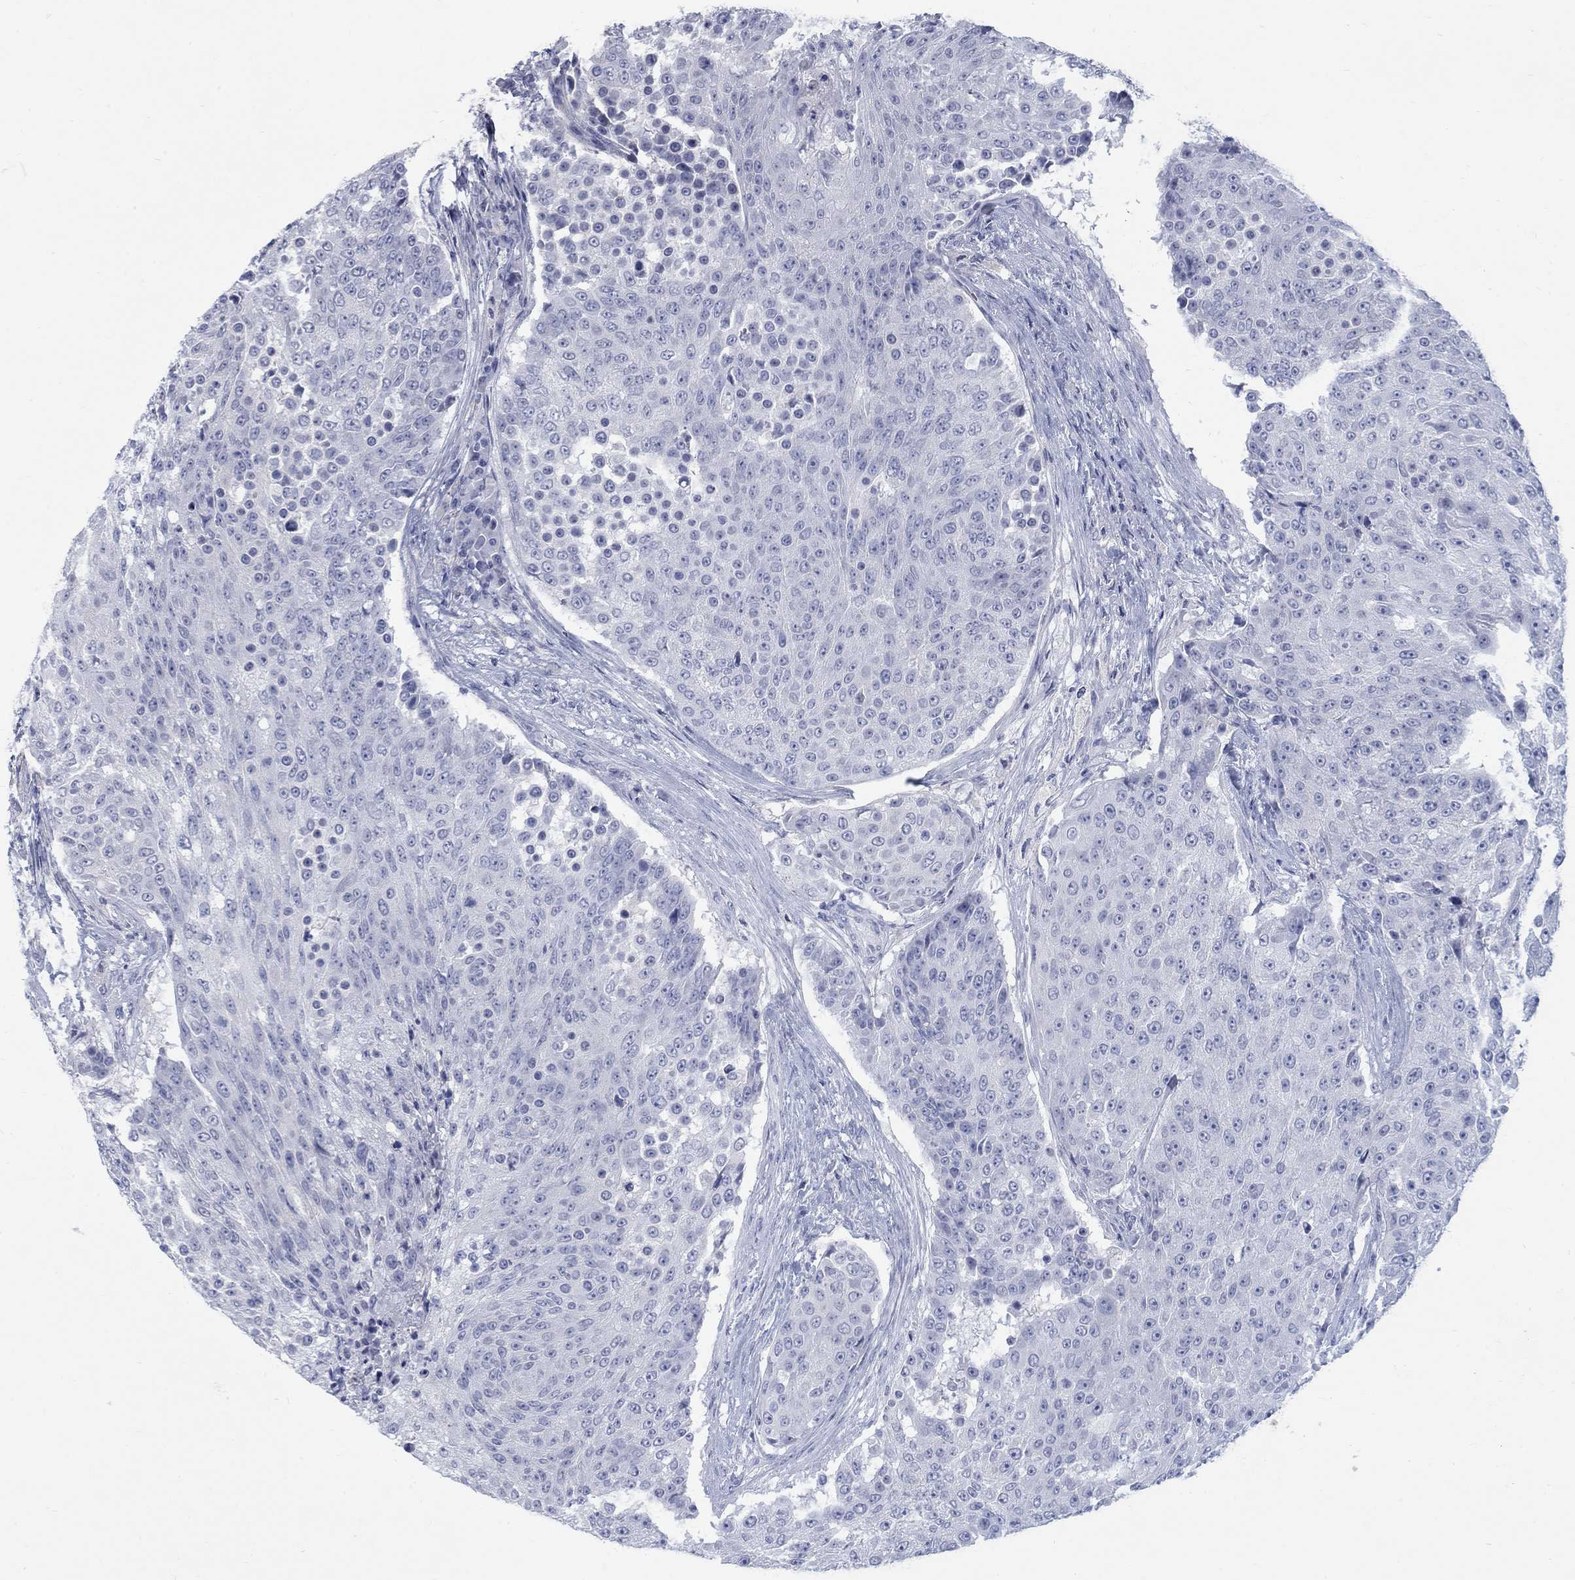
{"staining": {"intensity": "negative", "quantity": "none", "location": "none"}, "tissue": "urothelial cancer", "cell_type": "Tumor cells", "image_type": "cancer", "snomed": [{"axis": "morphology", "description": "Urothelial carcinoma, High grade"}, {"axis": "topography", "description": "Urinary bladder"}], "caption": "A high-resolution micrograph shows immunohistochemistry staining of urothelial carcinoma (high-grade), which demonstrates no significant staining in tumor cells.", "gene": "RFTN2", "patient": {"sex": "female", "age": 63}}